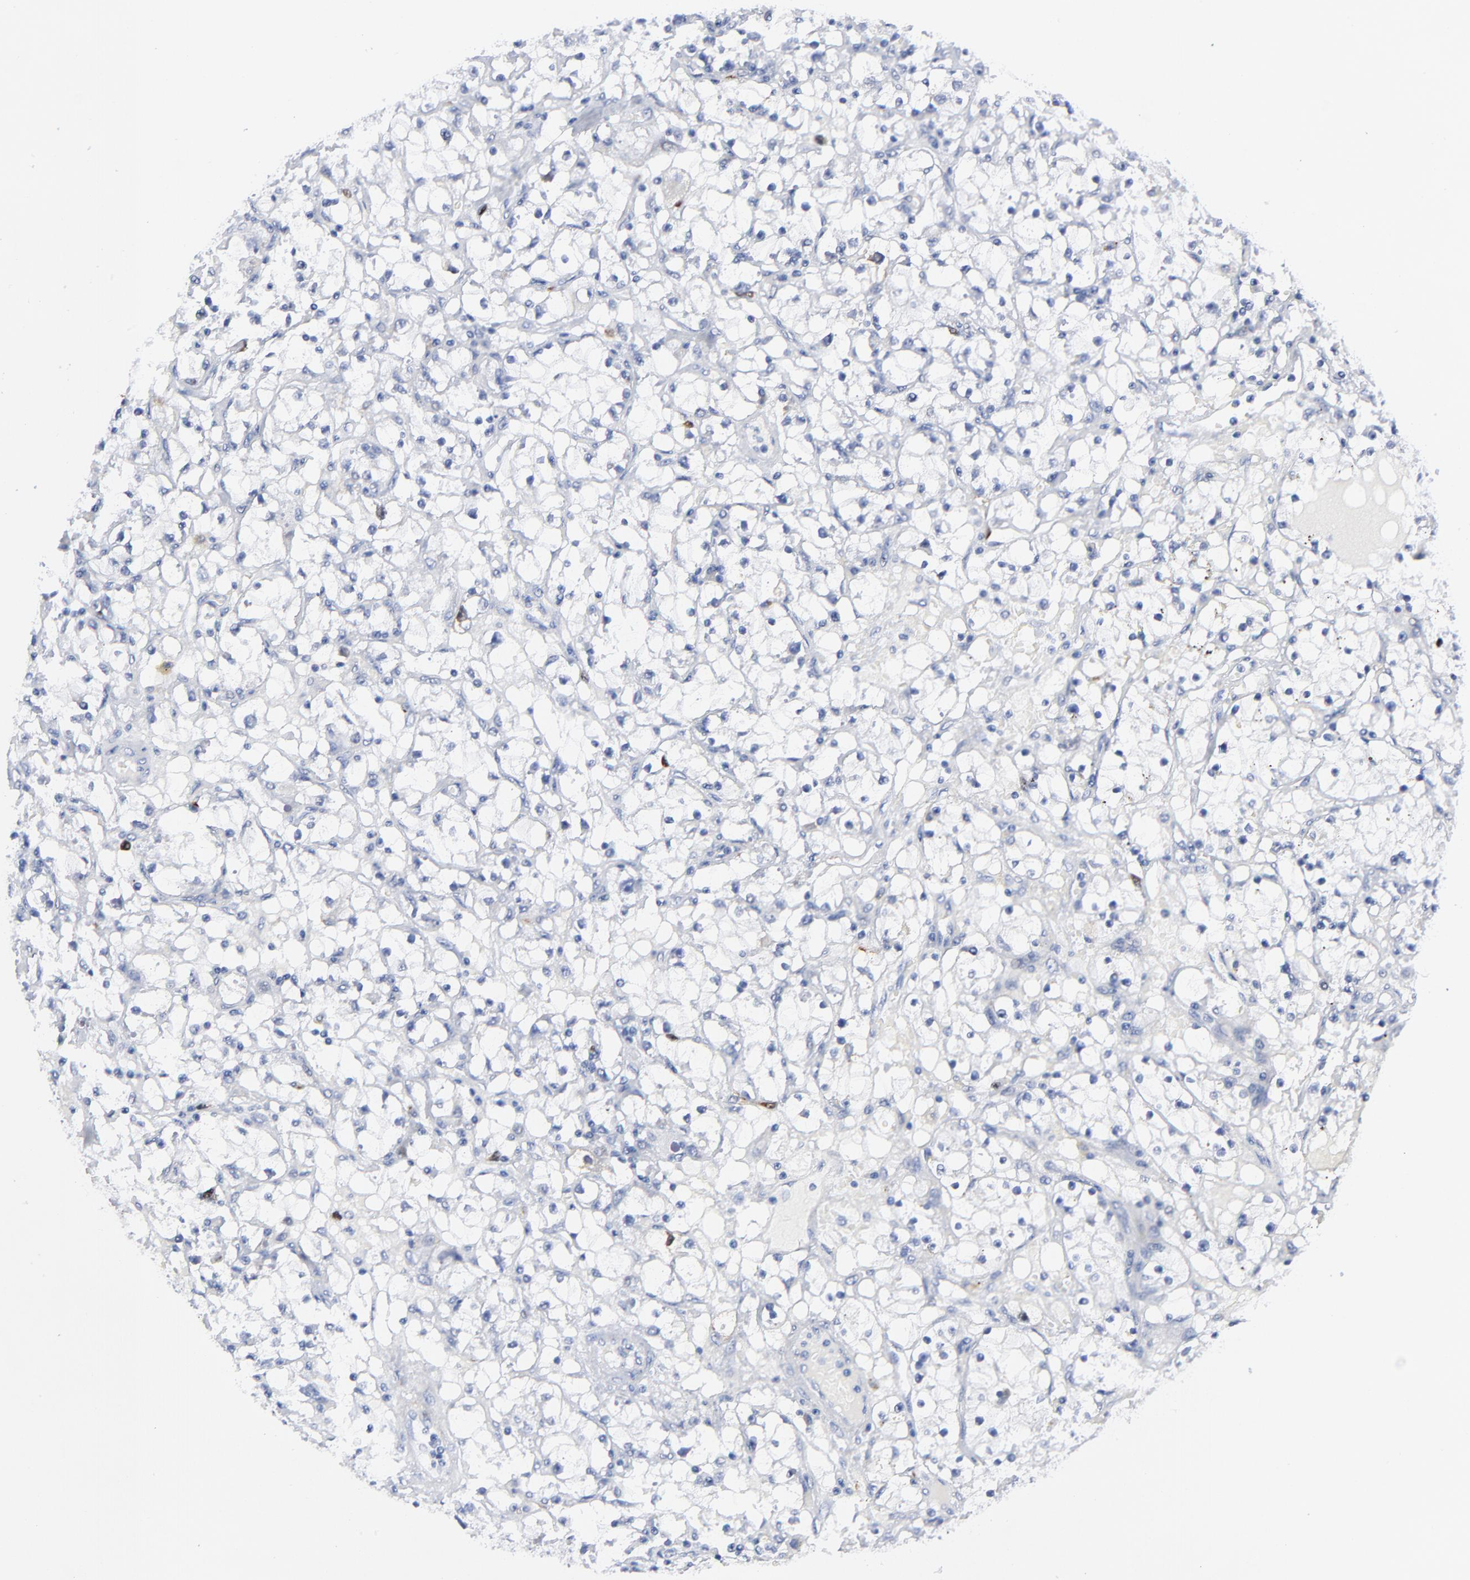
{"staining": {"intensity": "strong", "quantity": "<25%", "location": "cytoplasmic/membranous,nuclear"}, "tissue": "renal cancer", "cell_type": "Tumor cells", "image_type": "cancer", "snomed": [{"axis": "morphology", "description": "Adenocarcinoma, NOS"}, {"axis": "topography", "description": "Kidney"}], "caption": "Immunohistochemistry (DAB (3,3'-diaminobenzidine)) staining of human renal adenocarcinoma displays strong cytoplasmic/membranous and nuclear protein positivity in approximately <25% of tumor cells.", "gene": "CDK1", "patient": {"sex": "male", "age": 56}}